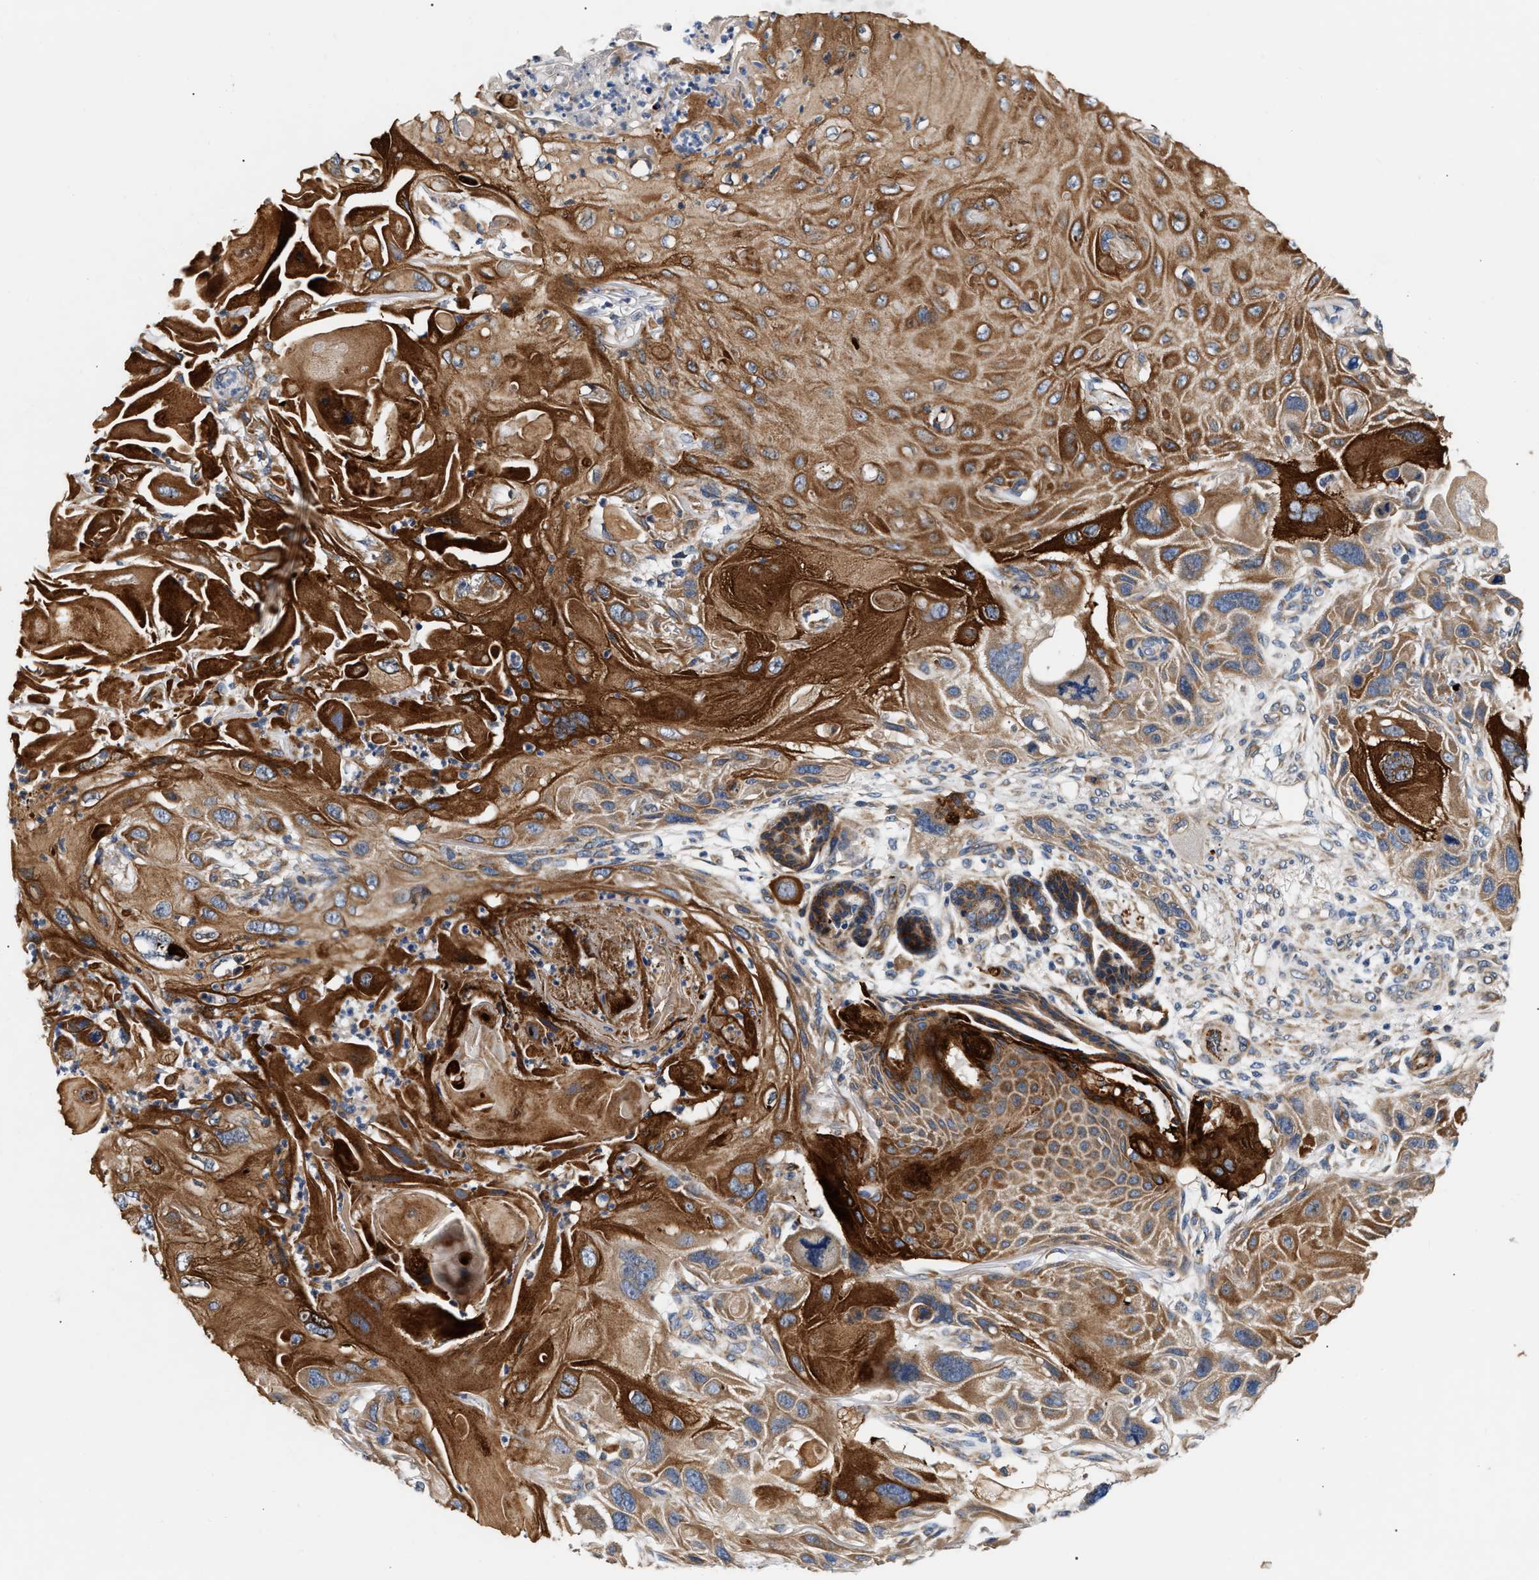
{"staining": {"intensity": "strong", "quantity": ">75%", "location": "cytoplasmic/membranous"}, "tissue": "skin cancer", "cell_type": "Tumor cells", "image_type": "cancer", "snomed": [{"axis": "morphology", "description": "Squamous cell carcinoma, NOS"}, {"axis": "topography", "description": "Skin"}], "caption": "Immunohistochemical staining of human skin cancer reveals strong cytoplasmic/membranous protein positivity in about >75% of tumor cells. (IHC, brightfield microscopy, high magnification).", "gene": "IFT74", "patient": {"sex": "female", "age": 77}}